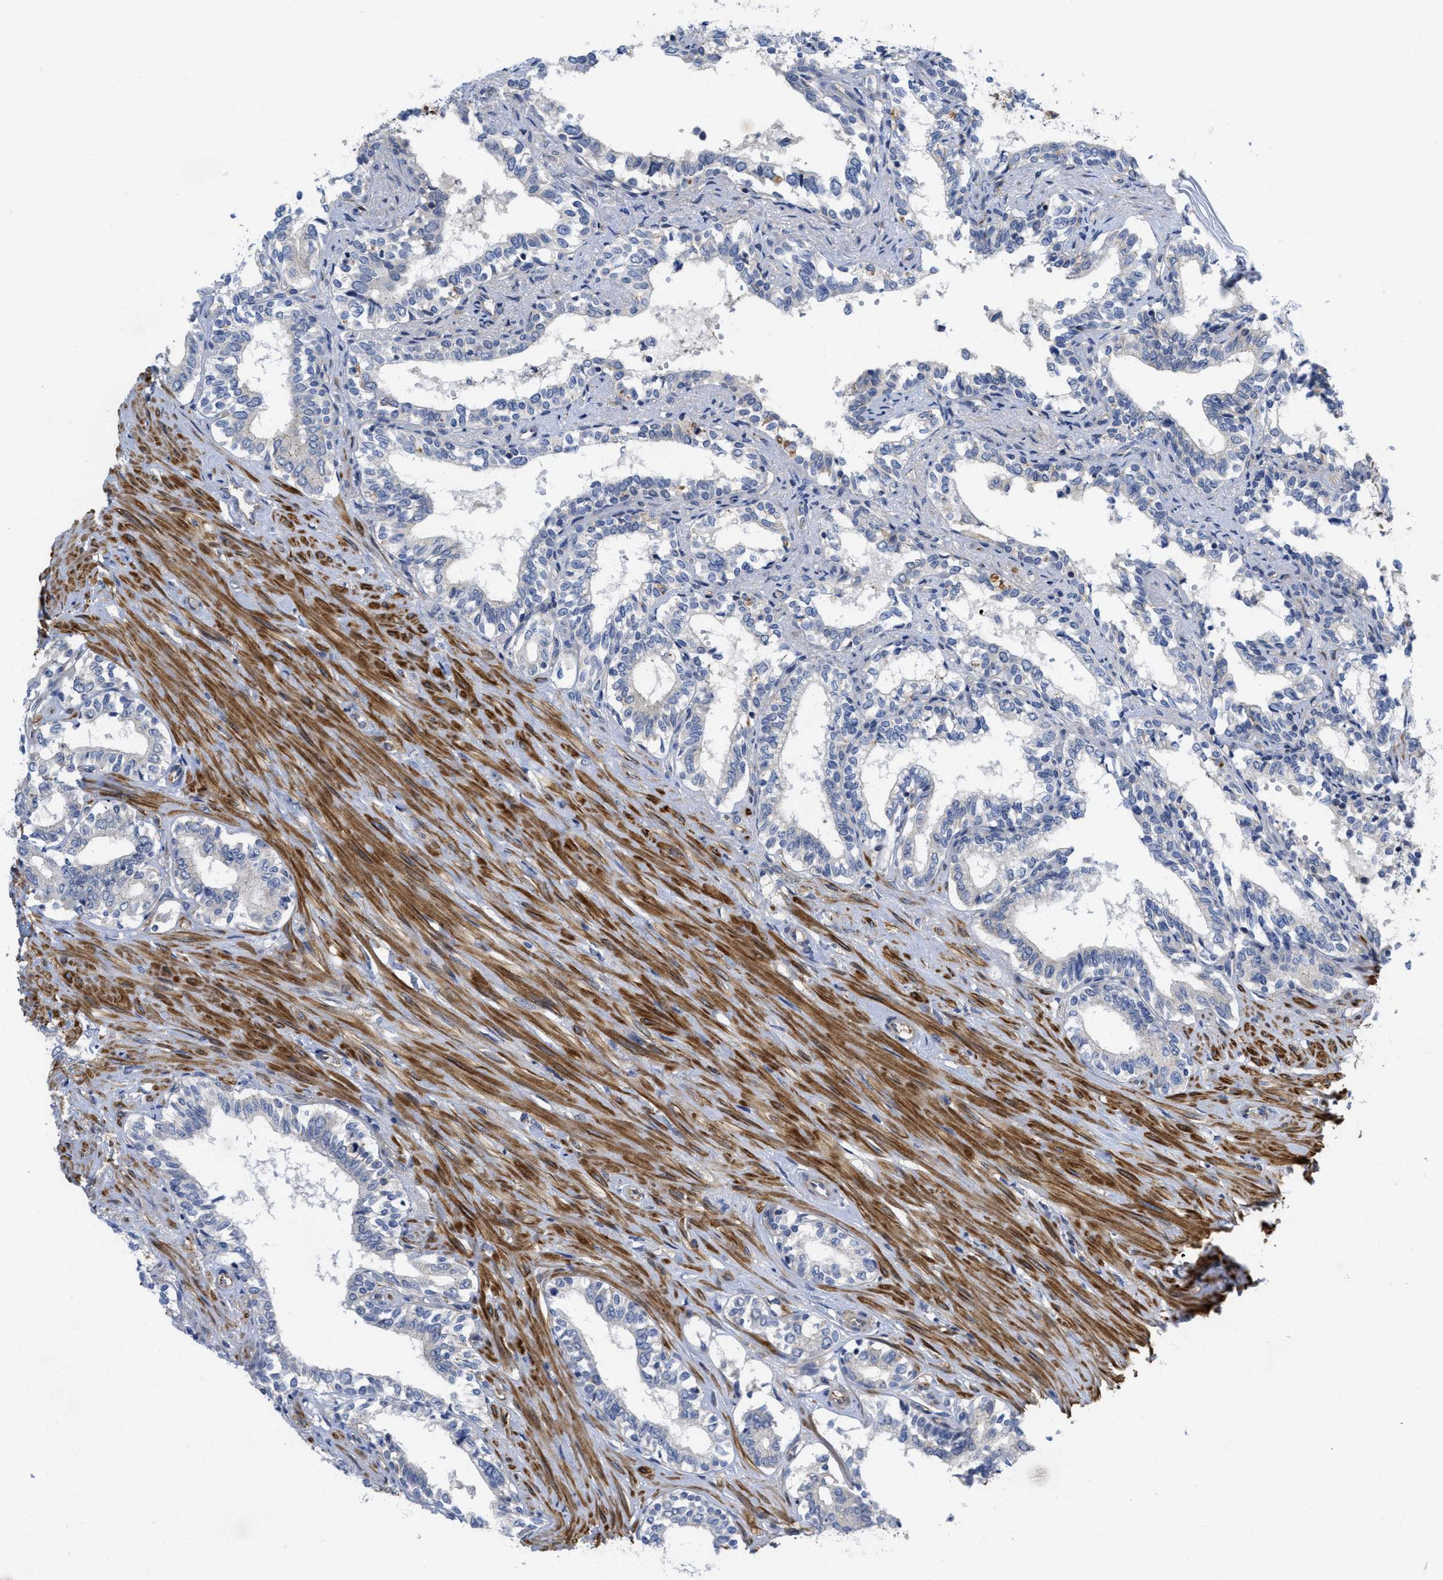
{"staining": {"intensity": "negative", "quantity": "none", "location": "none"}, "tissue": "seminal vesicle", "cell_type": "Glandular cells", "image_type": "normal", "snomed": [{"axis": "morphology", "description": "Normal tissue, NOS"}, {"axis": "morphology", "description": "Adenocarcinoma, High grade"}, {"axis": "topography", "description": "Prostate"}, {"axis": "topography", "description": "Seminal veicle"}], "caption": "High magnification brightfield microscopy of unremarkable seminal vesicle stained with DAB (brown) and counterstained with hematoxylin (blue): glandular cells show no significant staining.", "gene": "ARHGEF26", "patient": {"sex": "male", "age": 55}}